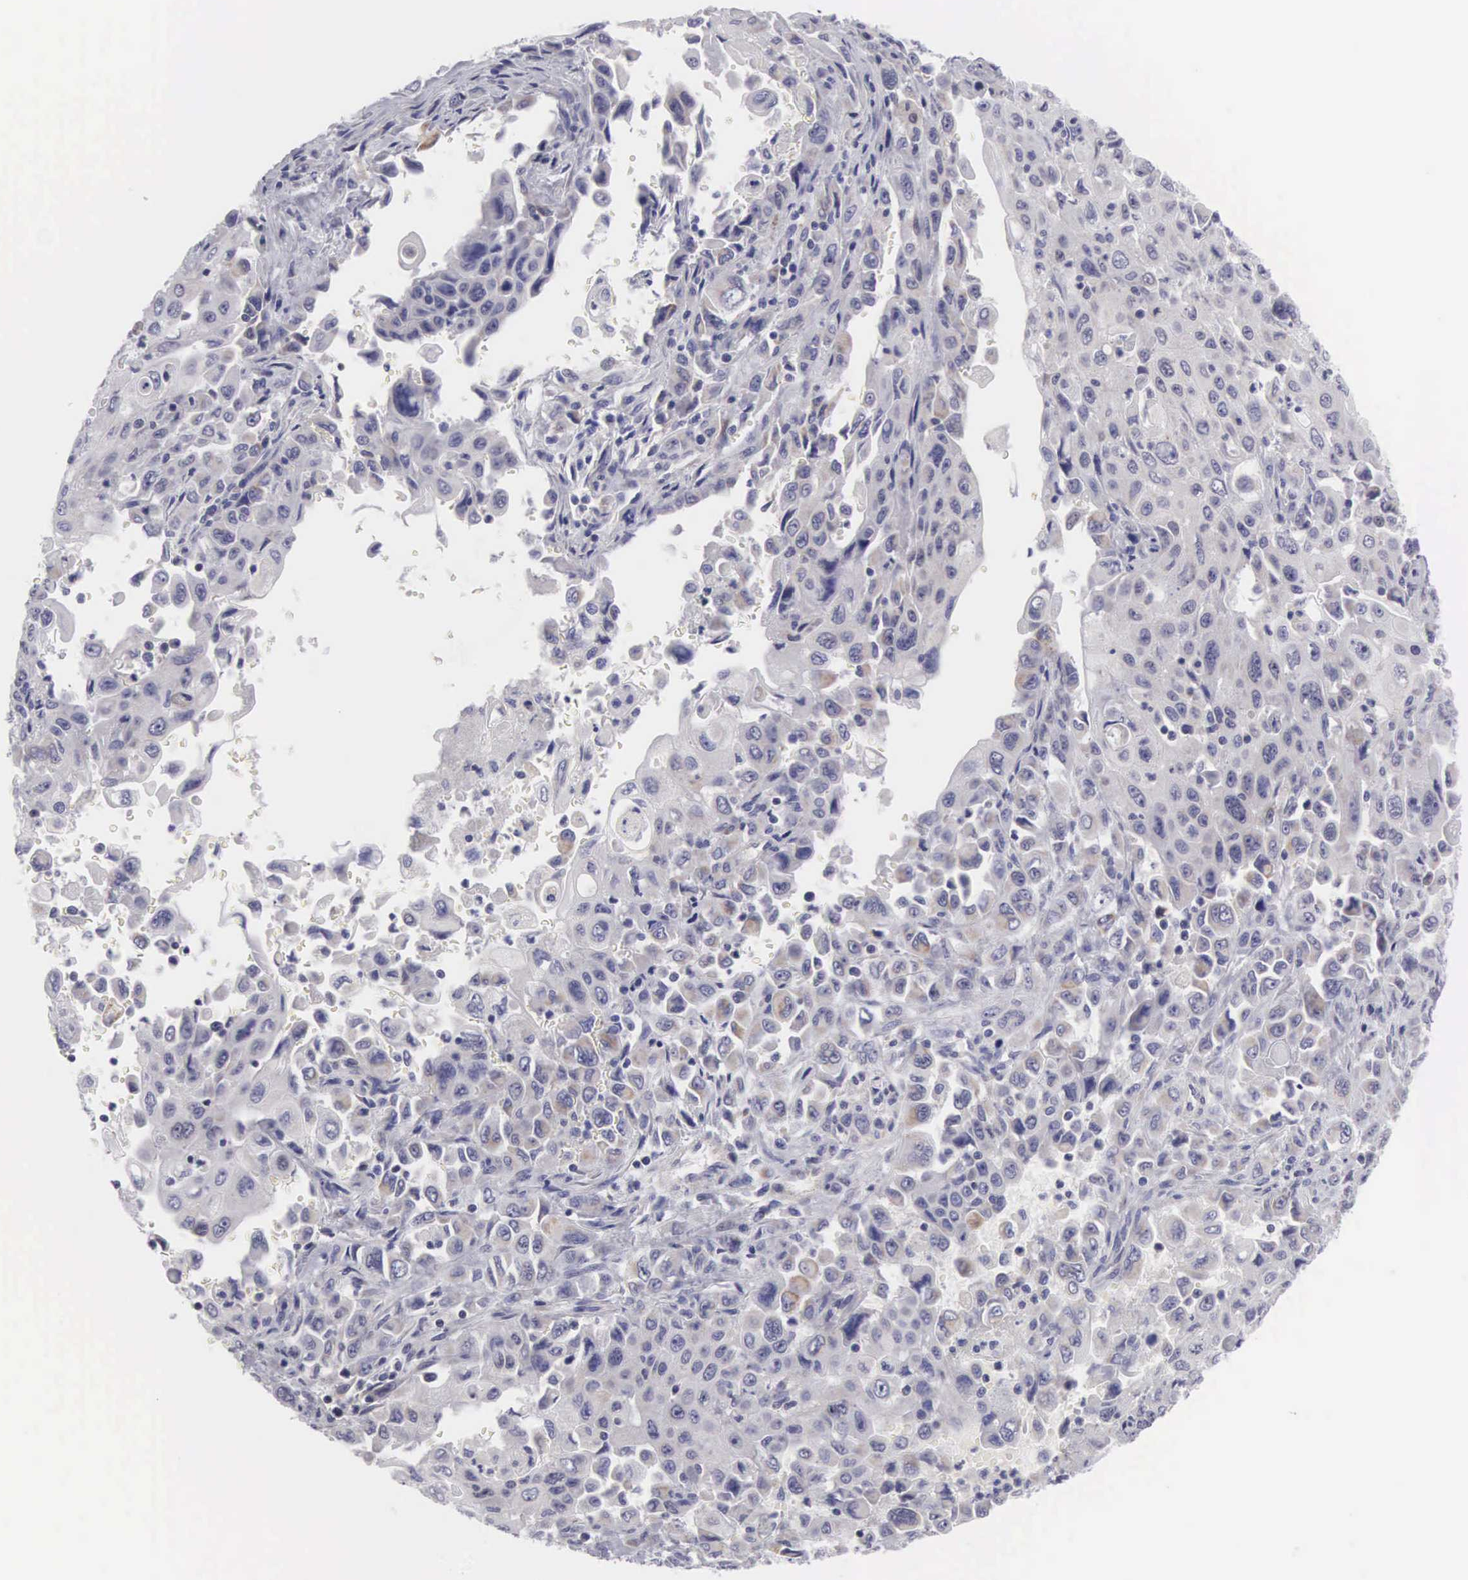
{"staining": {"intensity": "negative", "quantity": "none", "location": "none"}, "tissue": "pancreatic cancer", "cell_type": "Tumor cells", "image_type": "cancer", "snomed": [{"axis": "morphology", "description": "Adenocarcinoma, NOS"}, {"axis": "topography", "description": "Pancreas"}], "caption": "An immunohistochemistry (IHC) image of adenocarcinoma (pancreatic) is shown. There is no staining in tumor cells of adenocarcinoma (pancreatic).", "gene": "SOX11", "patient": {"sex": "male", "age": 70}}